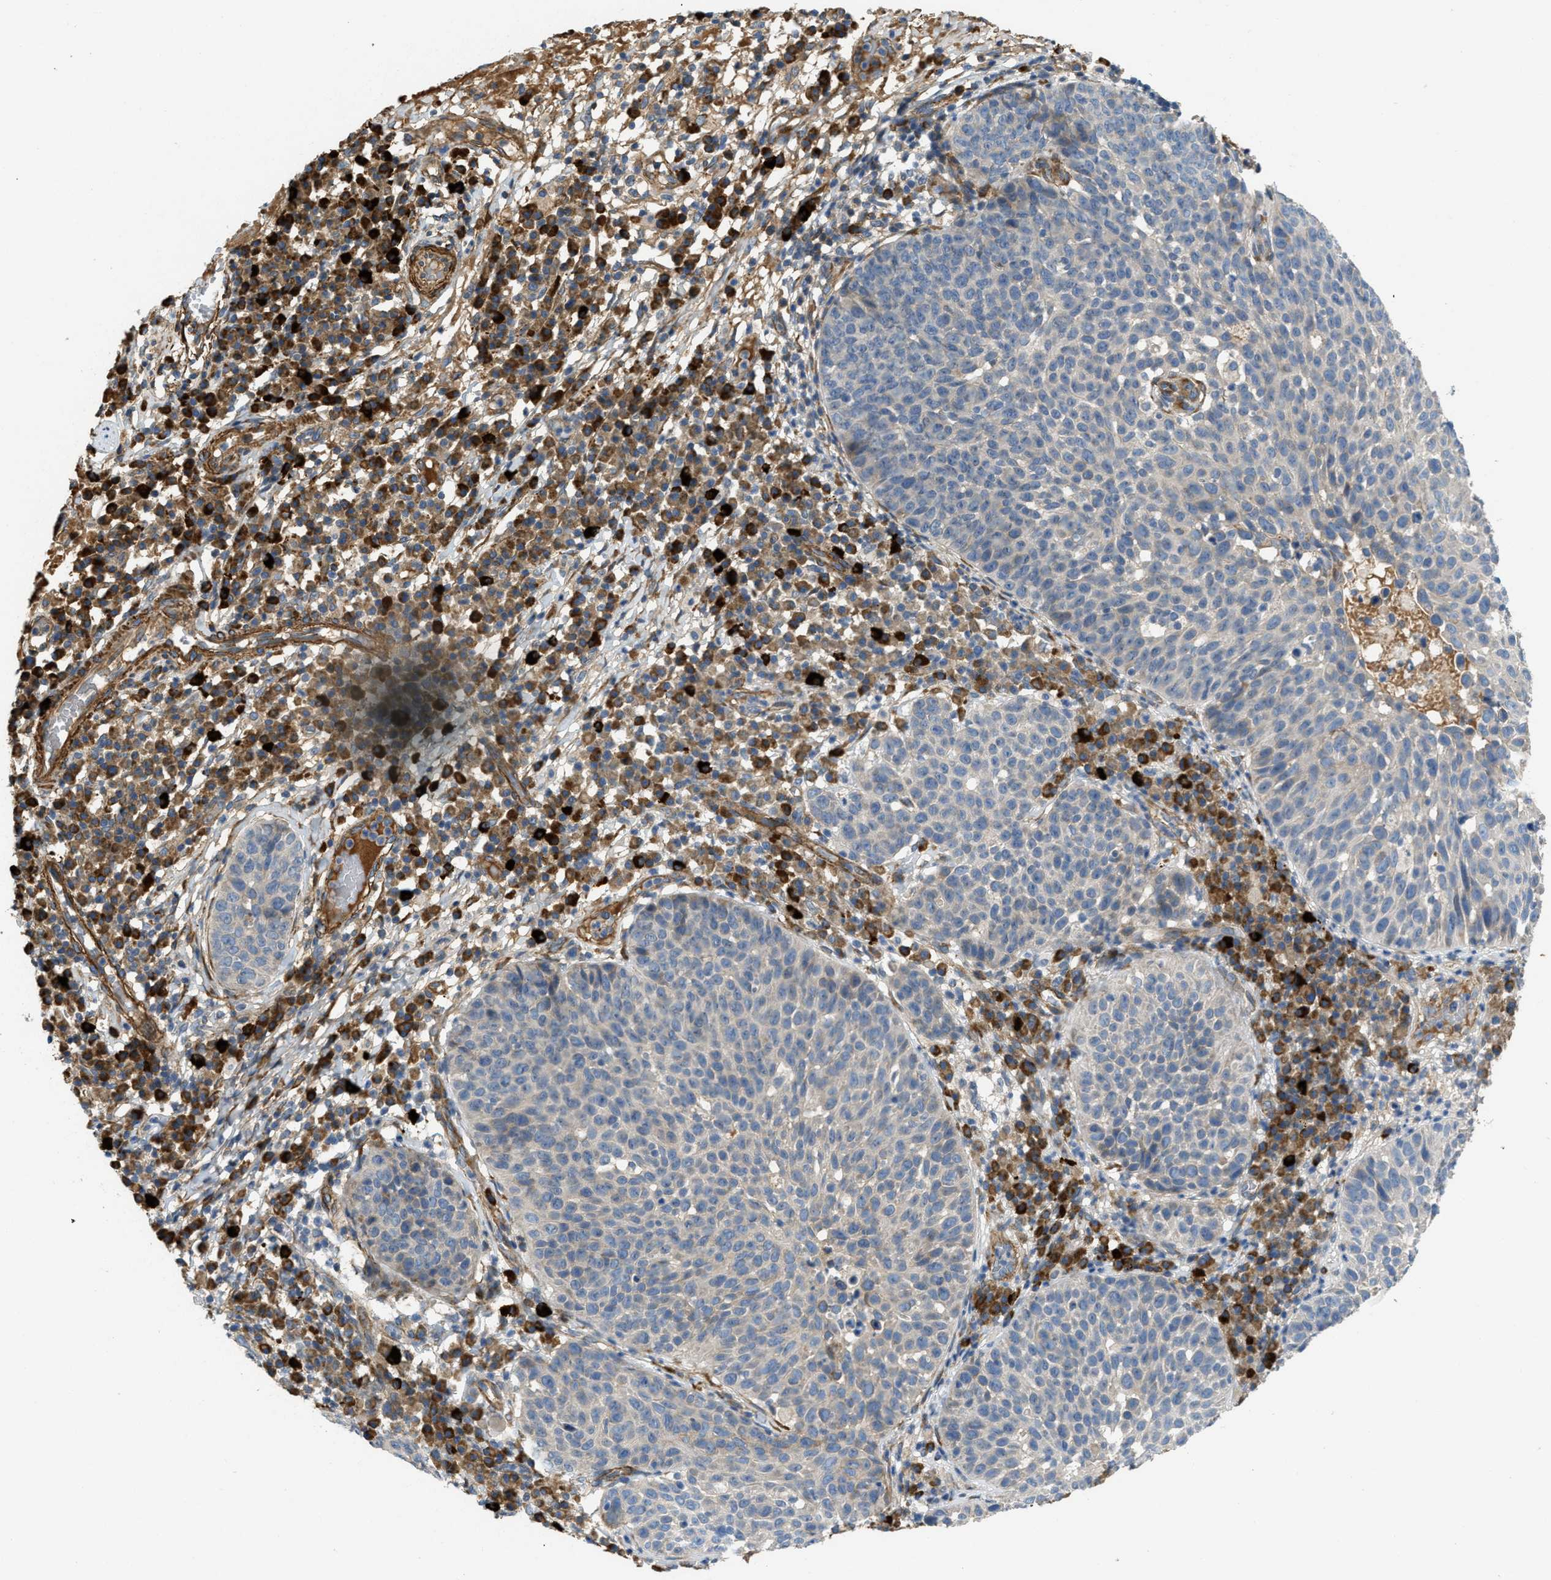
{"staining": {"intensity": "negative", "quantity": "none", "location": "none"}, "tissue": "skin cancer", "cell_type": "Tumor cells", "image_type": "cancer", "snomed": [{"axis": "morphology", "description": "Squamous cell carcinoma in situ, NOS"}, {"axis": "morphology", "description": "Squamous cell carcinoma, NOS"}, {"axis": "topography", "description": "Skin"}], "caption": "This is an IHC histopathology image of squamous cell carcinoma (skin). There is no positivity in tumor cells.", "gene": "BMPR1A", "patient": {"sex": "male", "age": 93}}